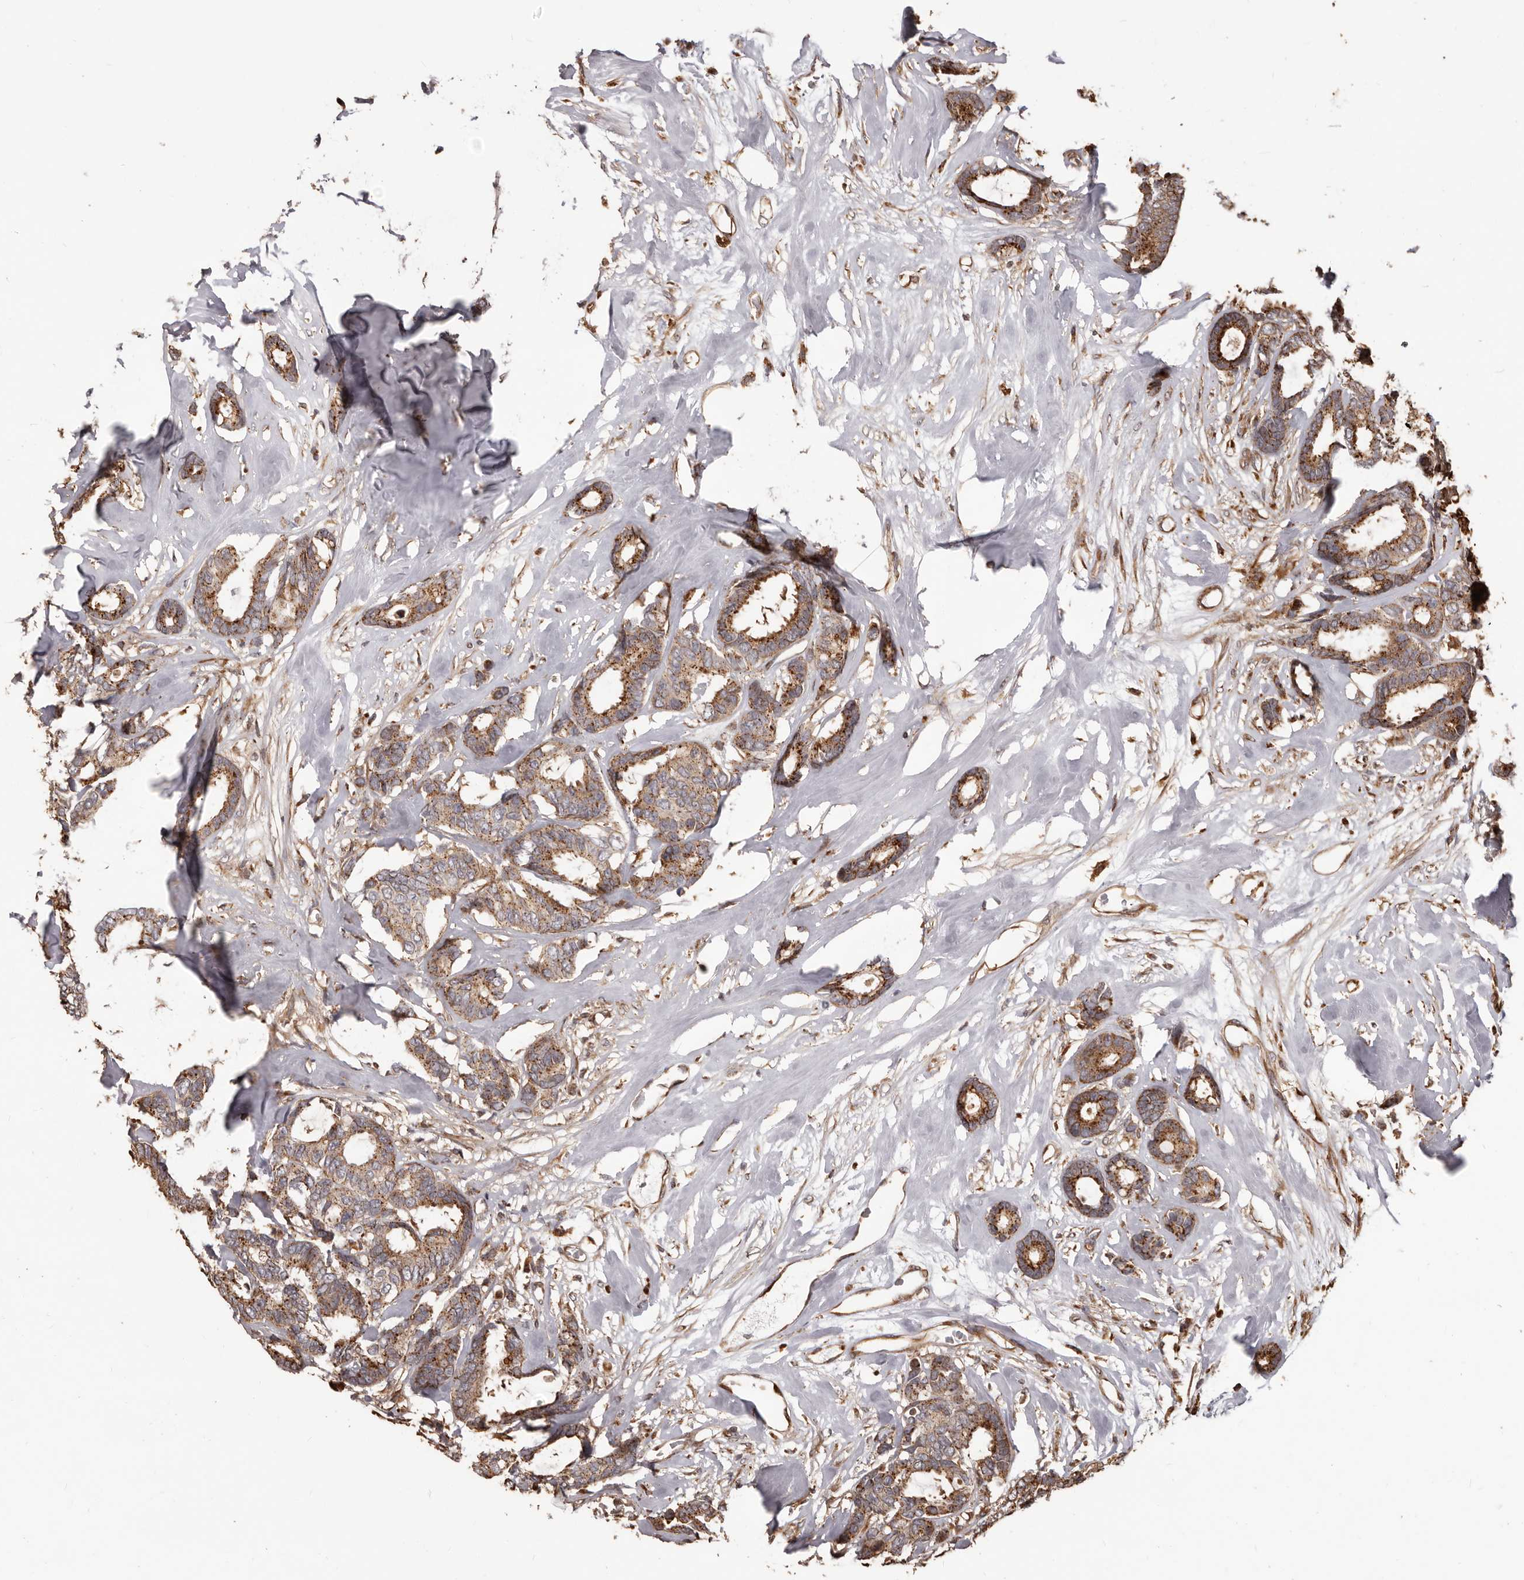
{"staining": {"intensity": "moderate", "quantity": ">75%", "location": "cytoplasmic/membranous"}, "tissue": "breast cancer", "cell_type": "Tumor cells", "image_type": "cancer", "snomed": [{"axis": "morphology", "description": "Duct carcinoma"}, {"axis": "topography", "description": "Breast"}], "caption": "Immunohistochemical staining of breast intraductal carcinoma shows medium levels of moderate cytoplasmic/membranous protein expression in approximately >75% of tumor cells. The staining was performed using DAB (3,3'-diaminobenzidine) to visualize the protein expression in brown, while the nuclei were stained in blue with hematoxylin (Magnification: 20x).", "gene": "MTO1", "patient": {"sex": "female", "age": 87}}